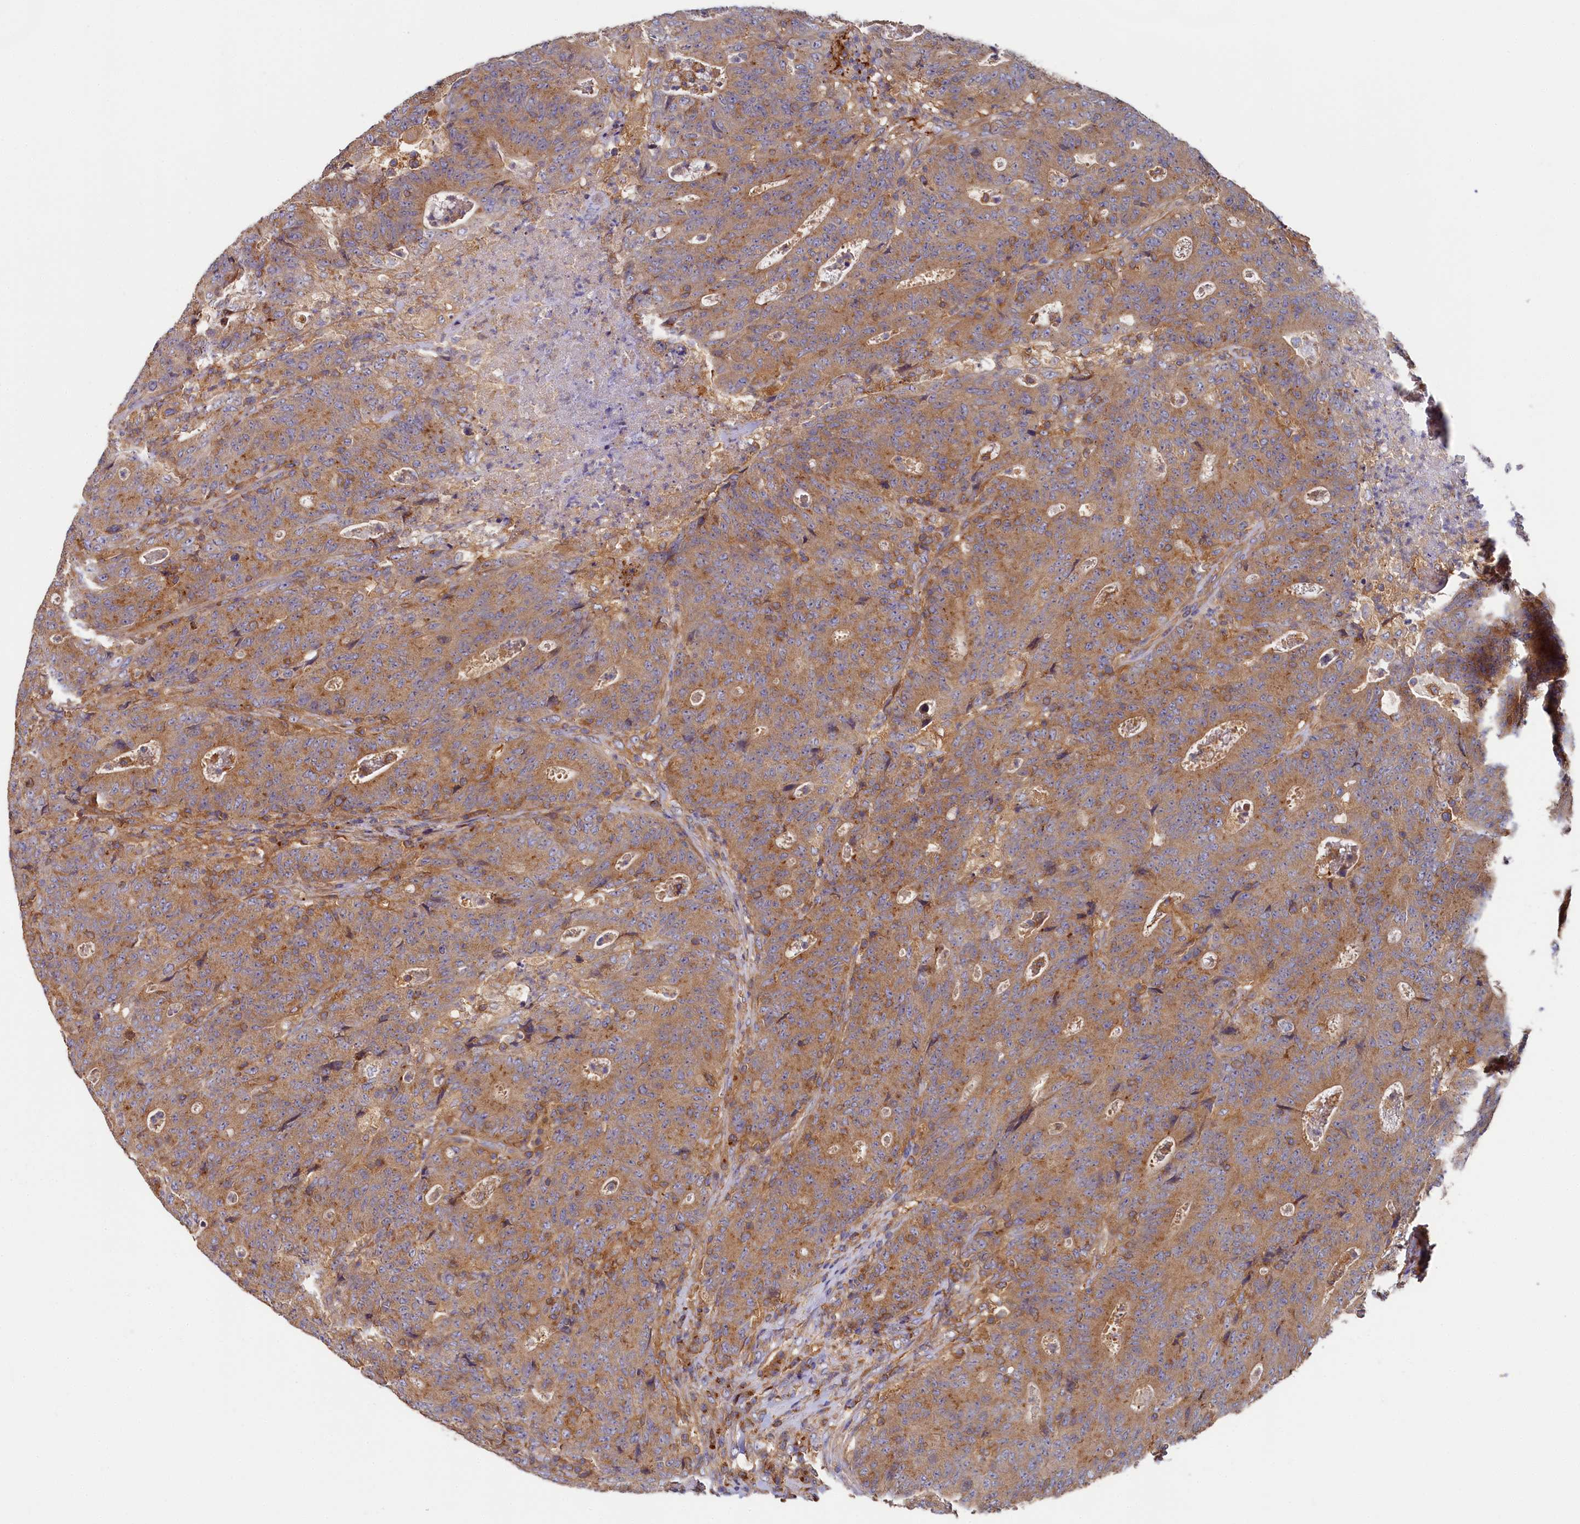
{"staining": {"intensity": "moderate", "quantity": ">75%", "location": "cytoplasmic/membranous"}, "tissue": "colorectal cancer", "cell_type": "Tumor cells", "image_type": "cancer", "snomed": [{"axis": "morphology", "description": "Adenocarcinoma, NOS"}, {"axis": "topography", "description": "Colon"}], "caption": "The immunohistochemical stain shows moderate cytoplasmic/membranous positivity in tumor cells of colorectal cancer (adenocarcinoma) tissue.", "gene": "PPIP5K1", "patient": {"sex": "female", "age": 75}}